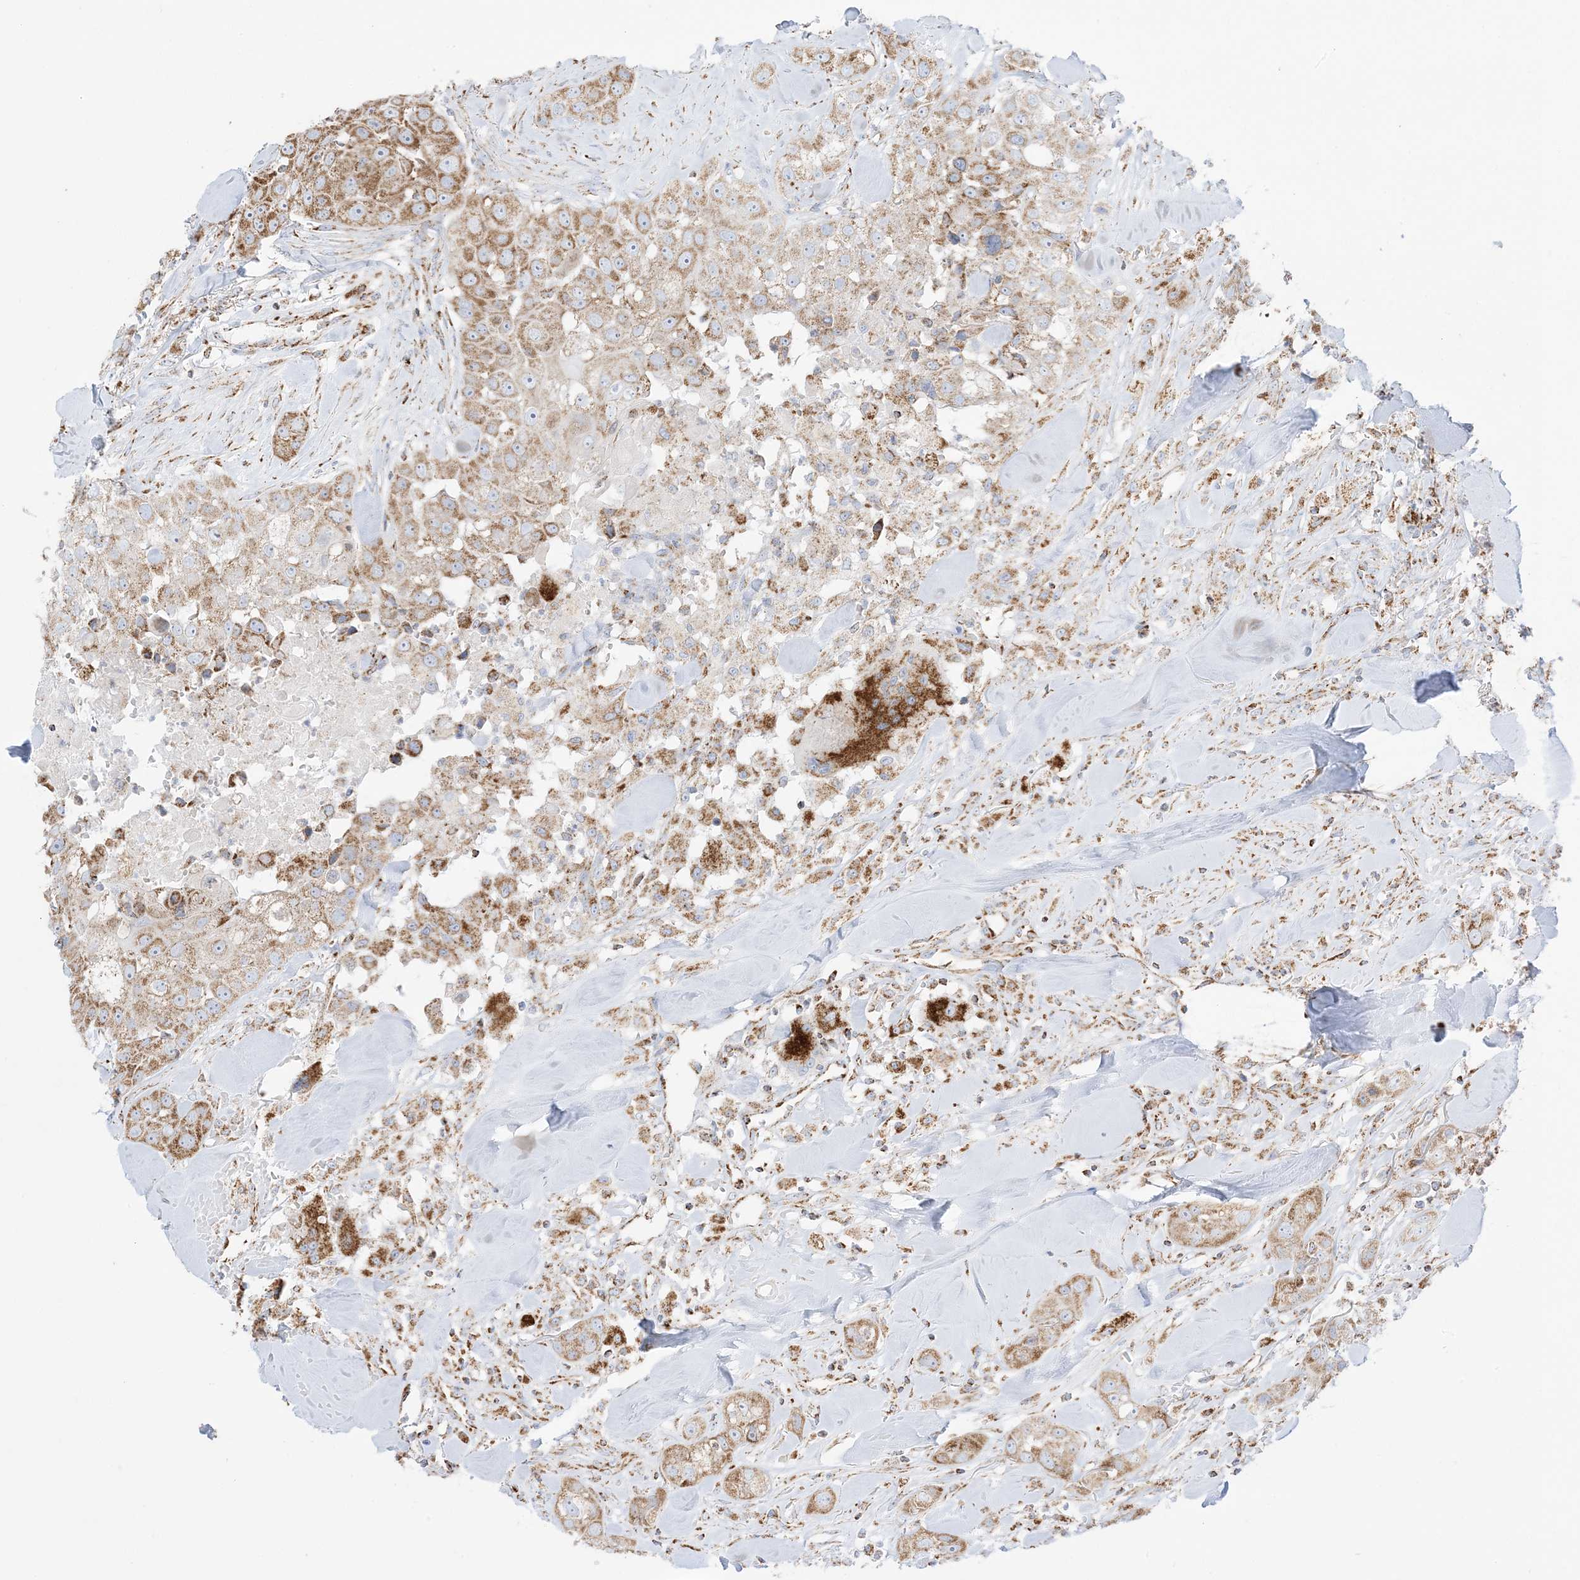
{"staining": {"intensity": "moderate", "quantity": ">75%", "location": "cytoplasmic/membranous"}, "tissue": "head and neck cancer", "cell_type": "Tumor cells", "image_type": "cancer", "snomed": [{"axis": "morphology", "description": "Normal tissue, NOS"}, {"axis": "morphology", "description": "Squamous cell carcinoma, NOS"}, {"axis": "topography", "description": "Skeletal muscle"}, {"axis": "topography", "description": "Head-Neck"}], "caption": "The immunohistochemical stain shows moderate cytoplasmic/membranous staining in tumor cells of head and neck cancer tissue. (DAB (3,3'-diaminobenzidine) IHC with brightfield microscopy, high magnification).", "gene": "MRPS36", "patient": {"sex": "male", "age": 51}}